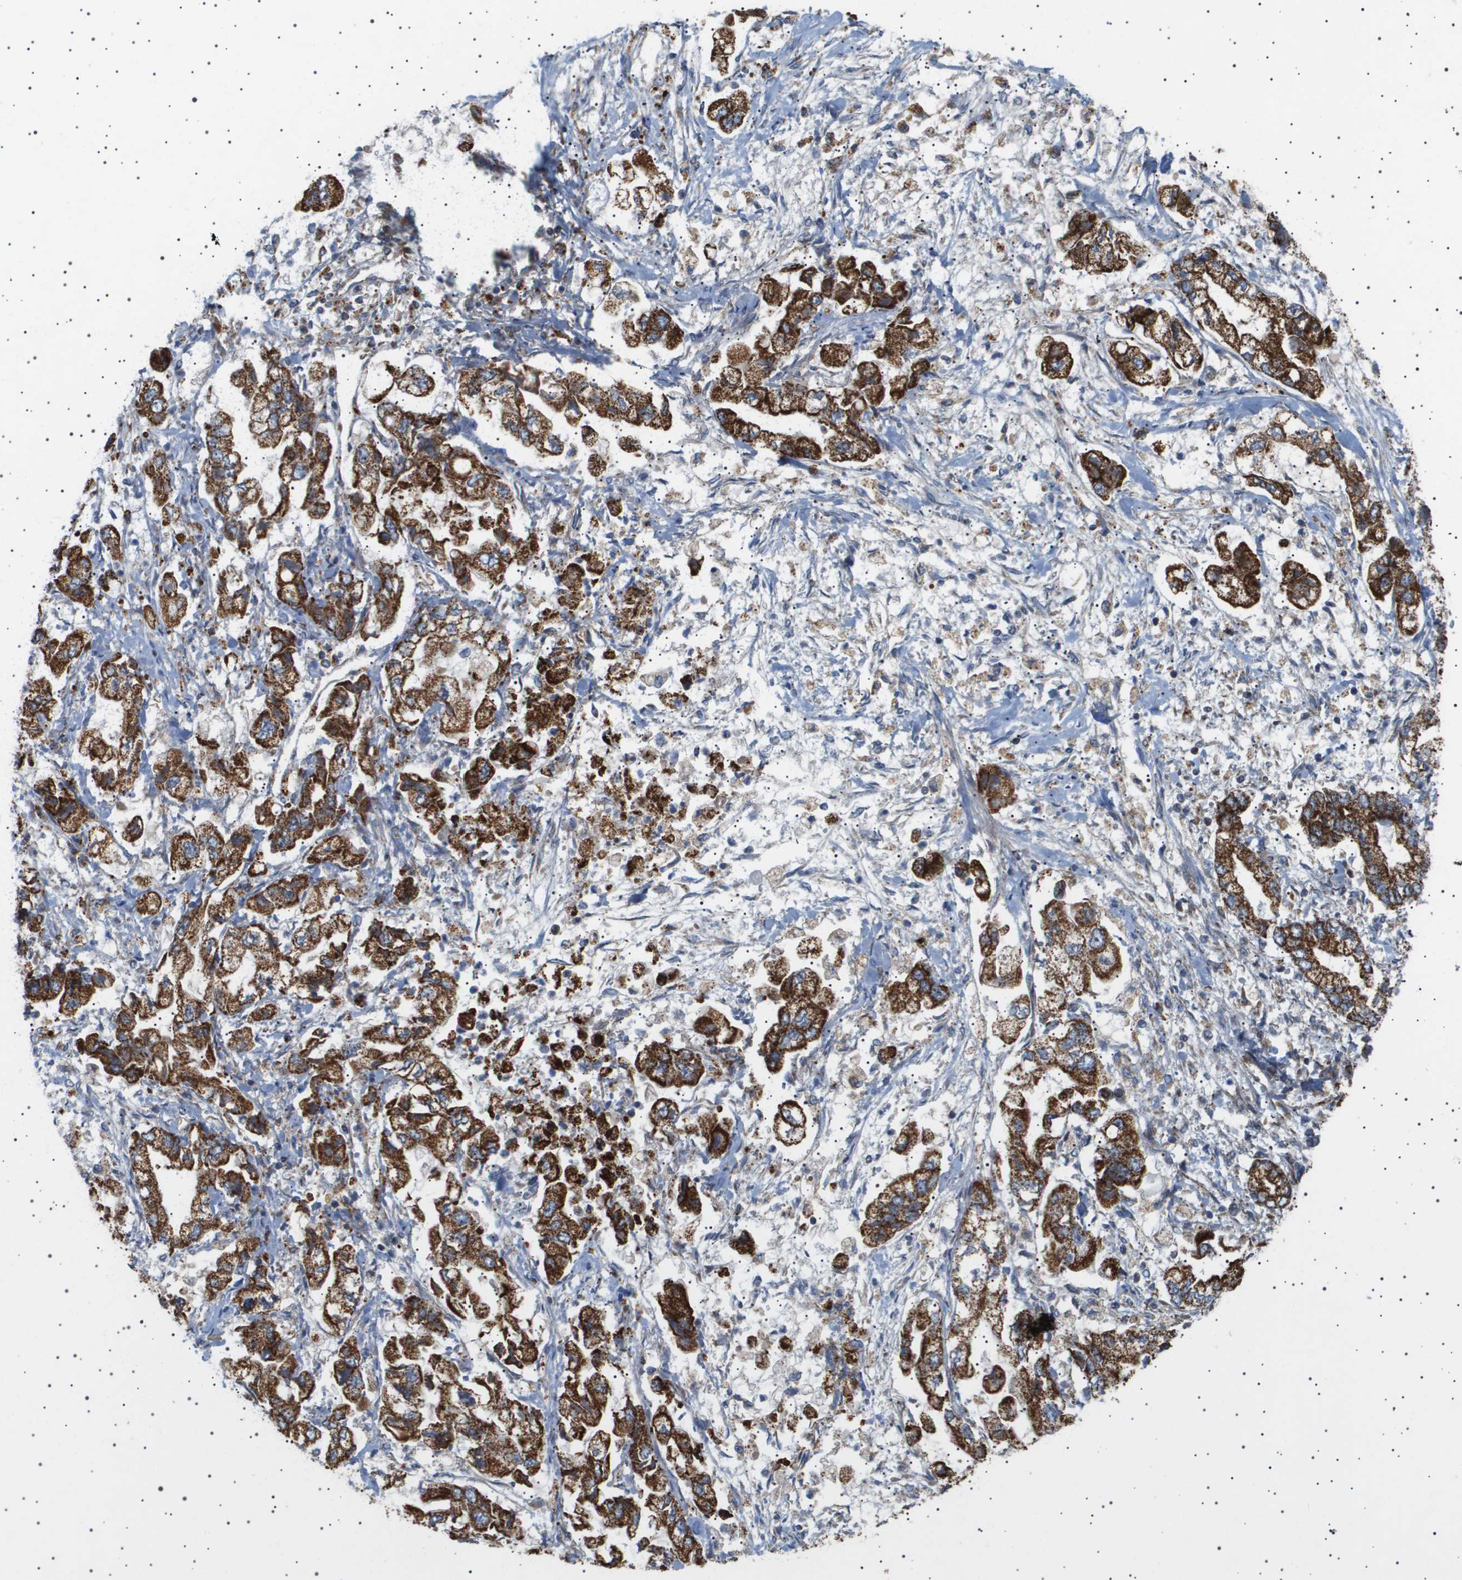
{"staining": {"intensity": "strong", "quantity": ">75%", "location": "cytoplasmic/membranous"}, "tissue": "stomach cancer", "cell_type": "Tumor cells", "image_type": "cancer", "snomed": [{"axis": "morphology", "description": "Normal tissue, NOS"}, {"axis": "morphology", "description": "Adenocarcinoma, NOS"}, {"axis": "topography", "description": "Stomach"}], "caption": "A high-resolution micrograph shows immunohistochemistry (IHC) staining of adenocarcinoma (stomach), which exhibits strong cytoplasmic/membranous positivity in about >75% of tumor cells.", "gene": "UBXN8", "patient": {"sex": "male", "age": 62}}